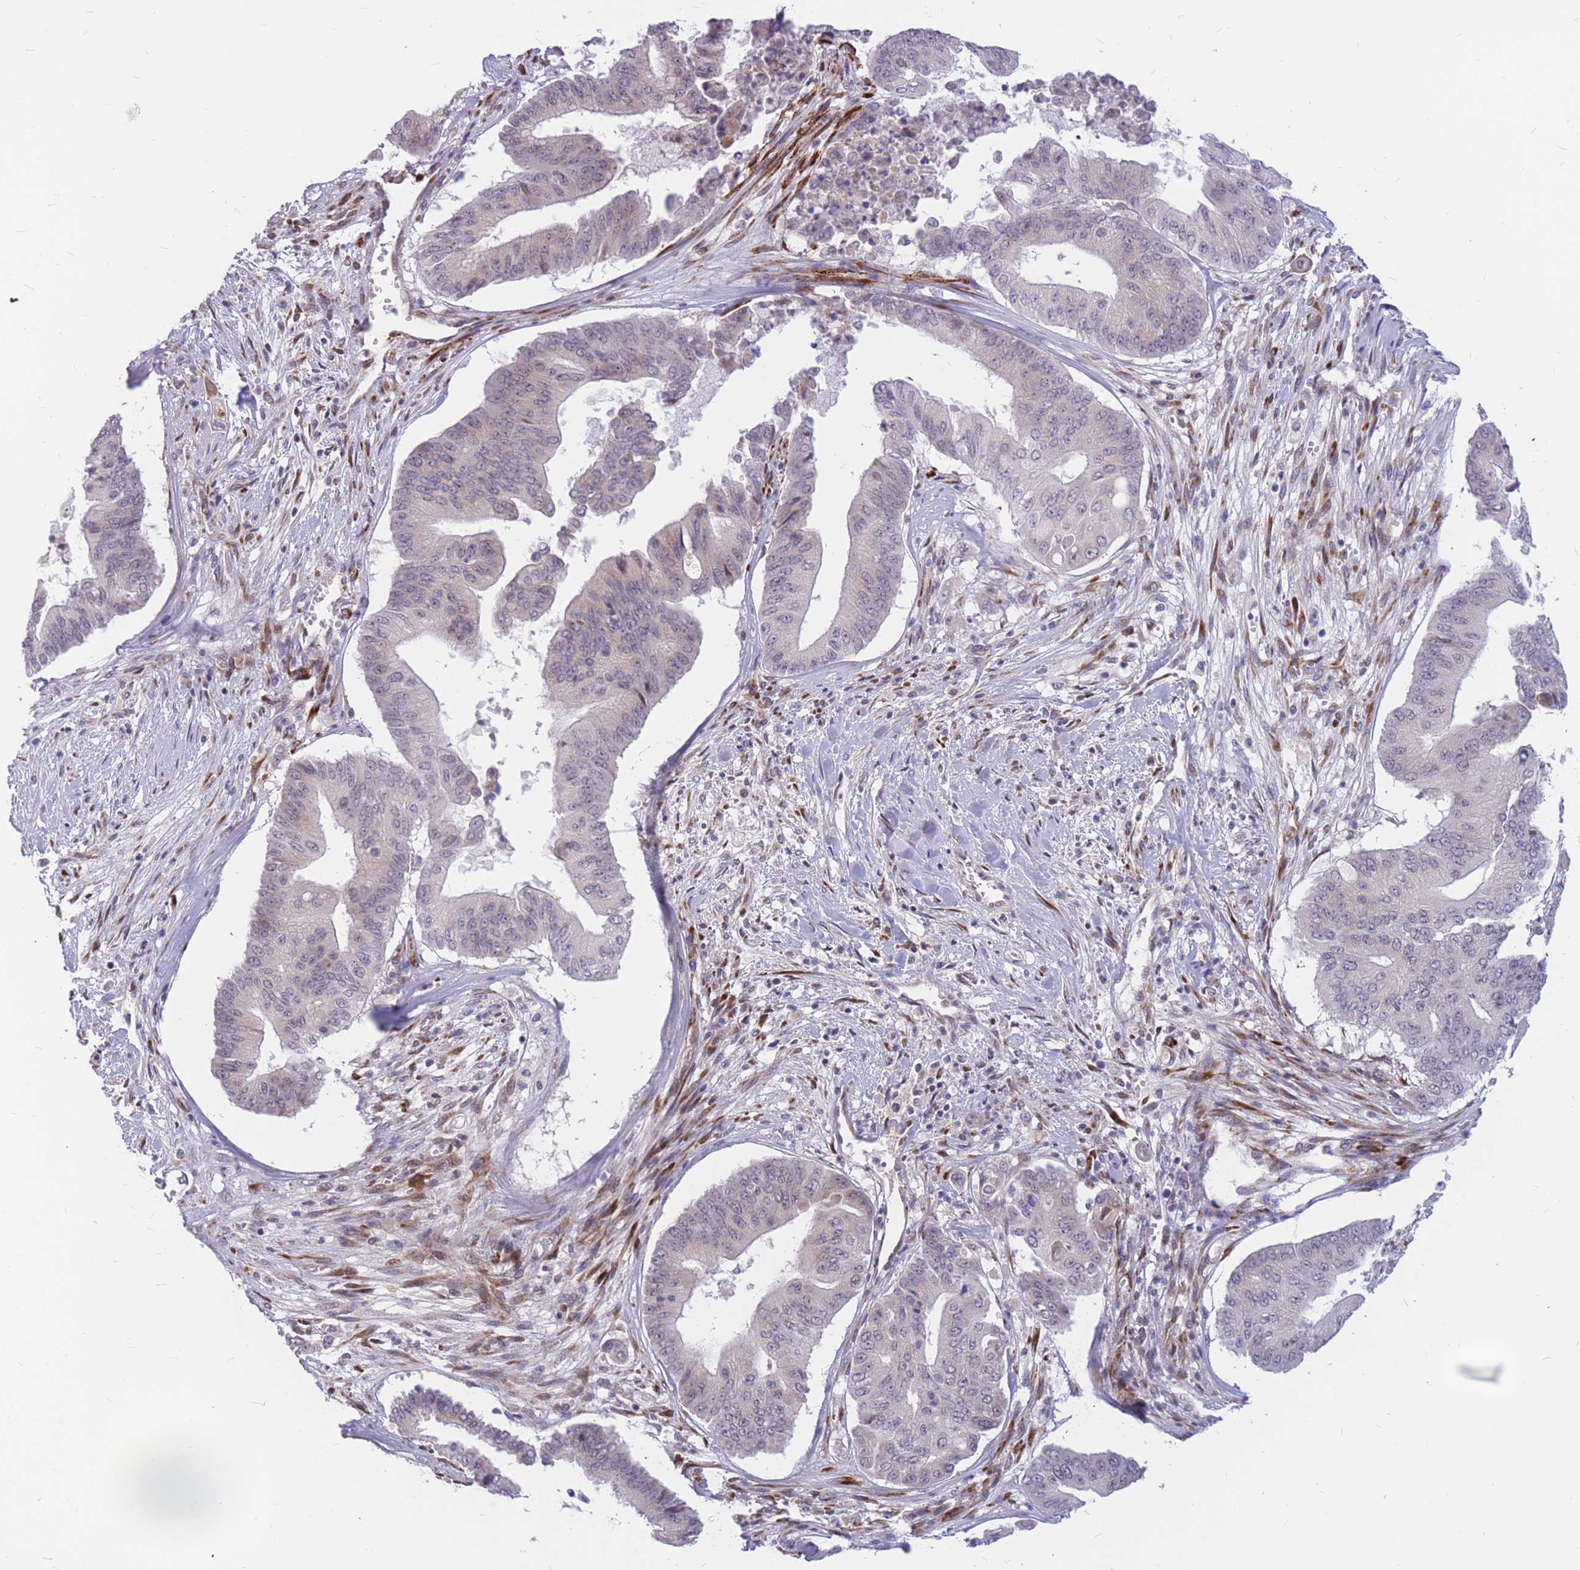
{"staining": {"intensity": "negative", "quantity": "none", "location": "none"}, "tissue": "pancreatic cancer", "cell_type": "Tumor cells", "image_type": "cancer", "snomed": [{"axis": "morphology", "description": "Adenocarcinoma, NOS"}, {"axis": "topography", "description": "Pancreas"}], "caption": "DAB (3,3'-diaminobenzidine) immunohistochemical staining of human pancreatic adenocarcinoma reveals no significant staining in tumor cells. (Brightfield microscopy of DAB IHC at high magnification).", "gene": "ADD2", "patient": {"sex": "female", "age": 77}}